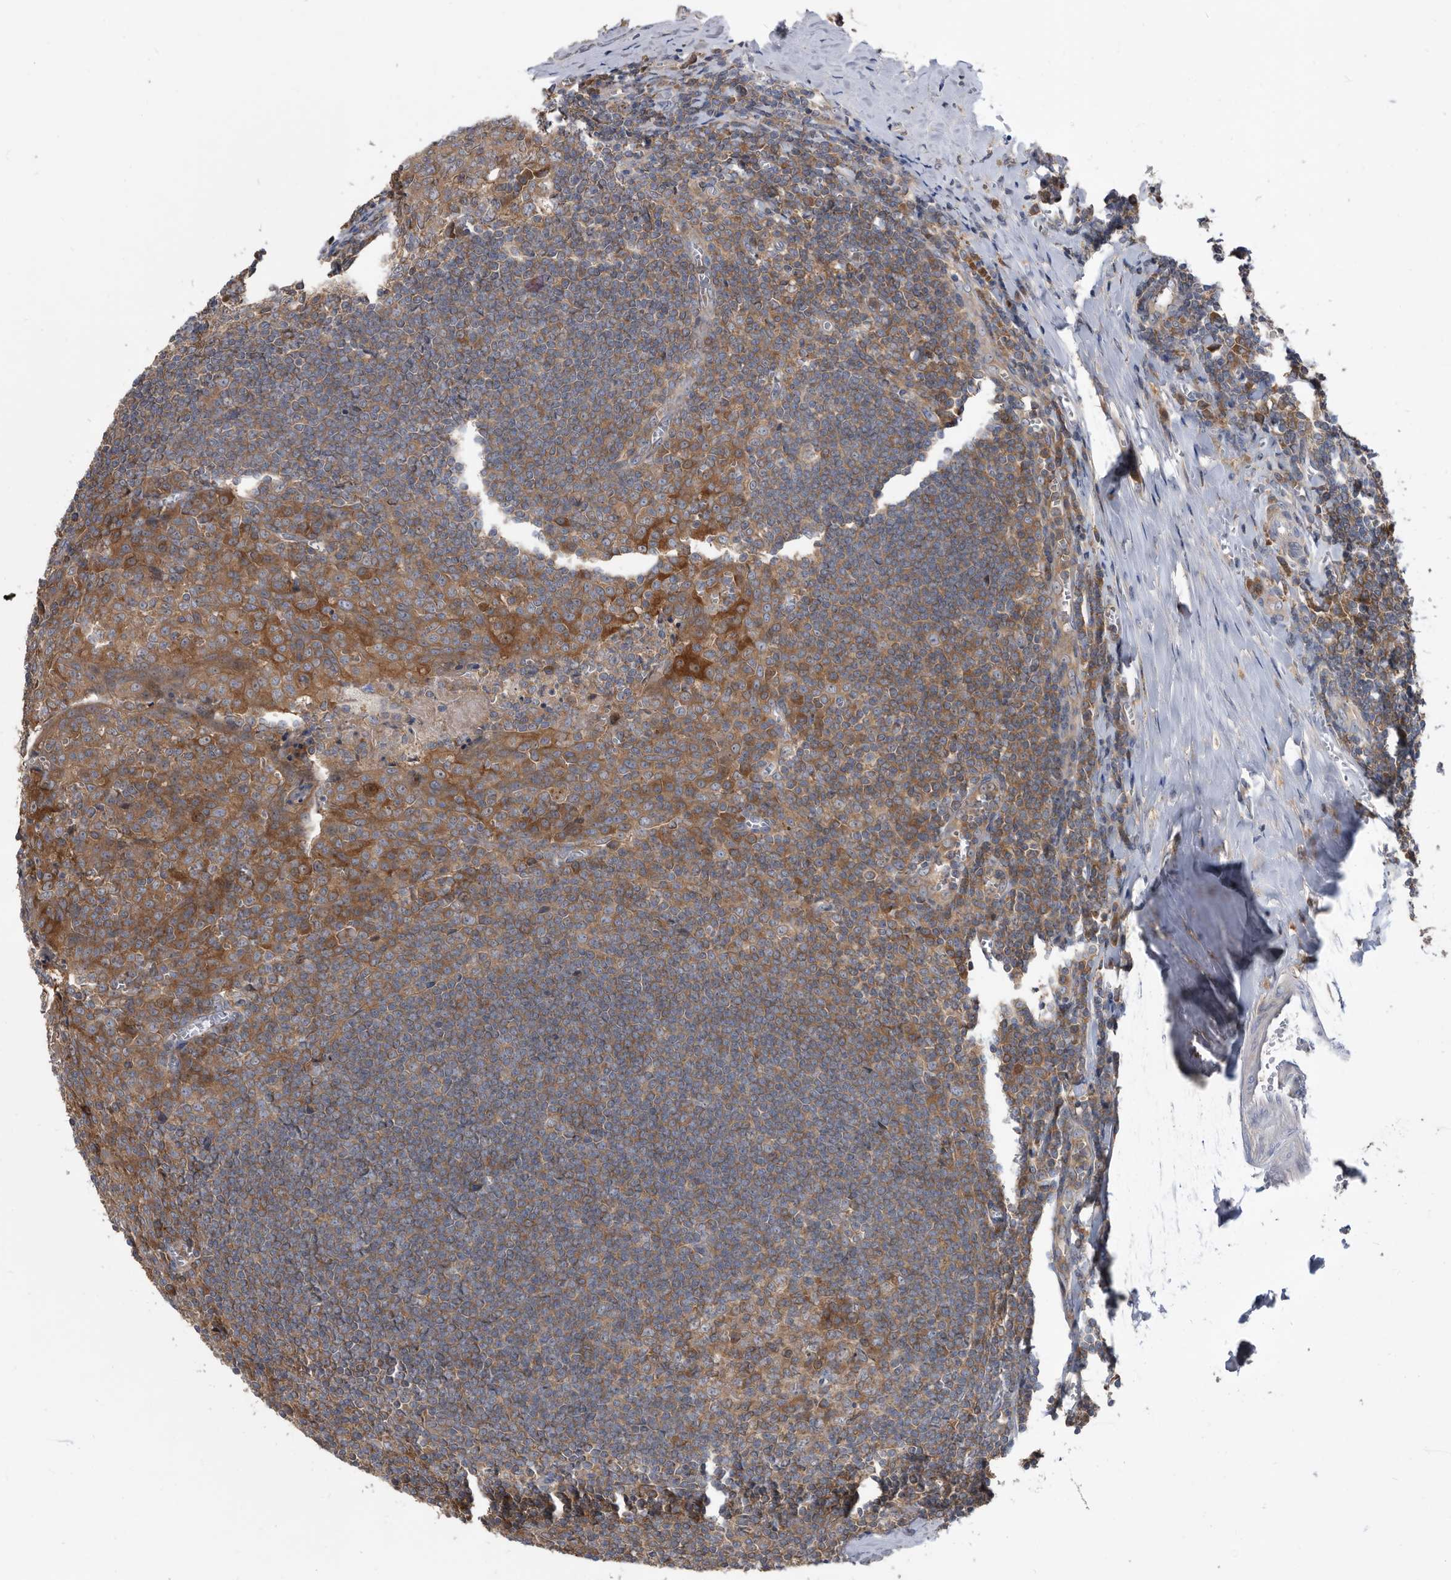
{"staining": {"intensity": "weak", "quantity": "<25%", "location": "cytoplasmic/membranous"}, "tissue": "tonsil", "cell_type": "Germinal center cells", "image_type": "normal", "snomed": [{"axis": "morphology", "description": "Normal tissue, NOS"}, {"axis": "topography", "description": "Tonsil"}], "caption": "DAB immunohistochemical staining of normal tonsil shows no significant positivity in germinal center cells.", "gene": "APEH", "patient": {"sex": "male", "age": 27}}